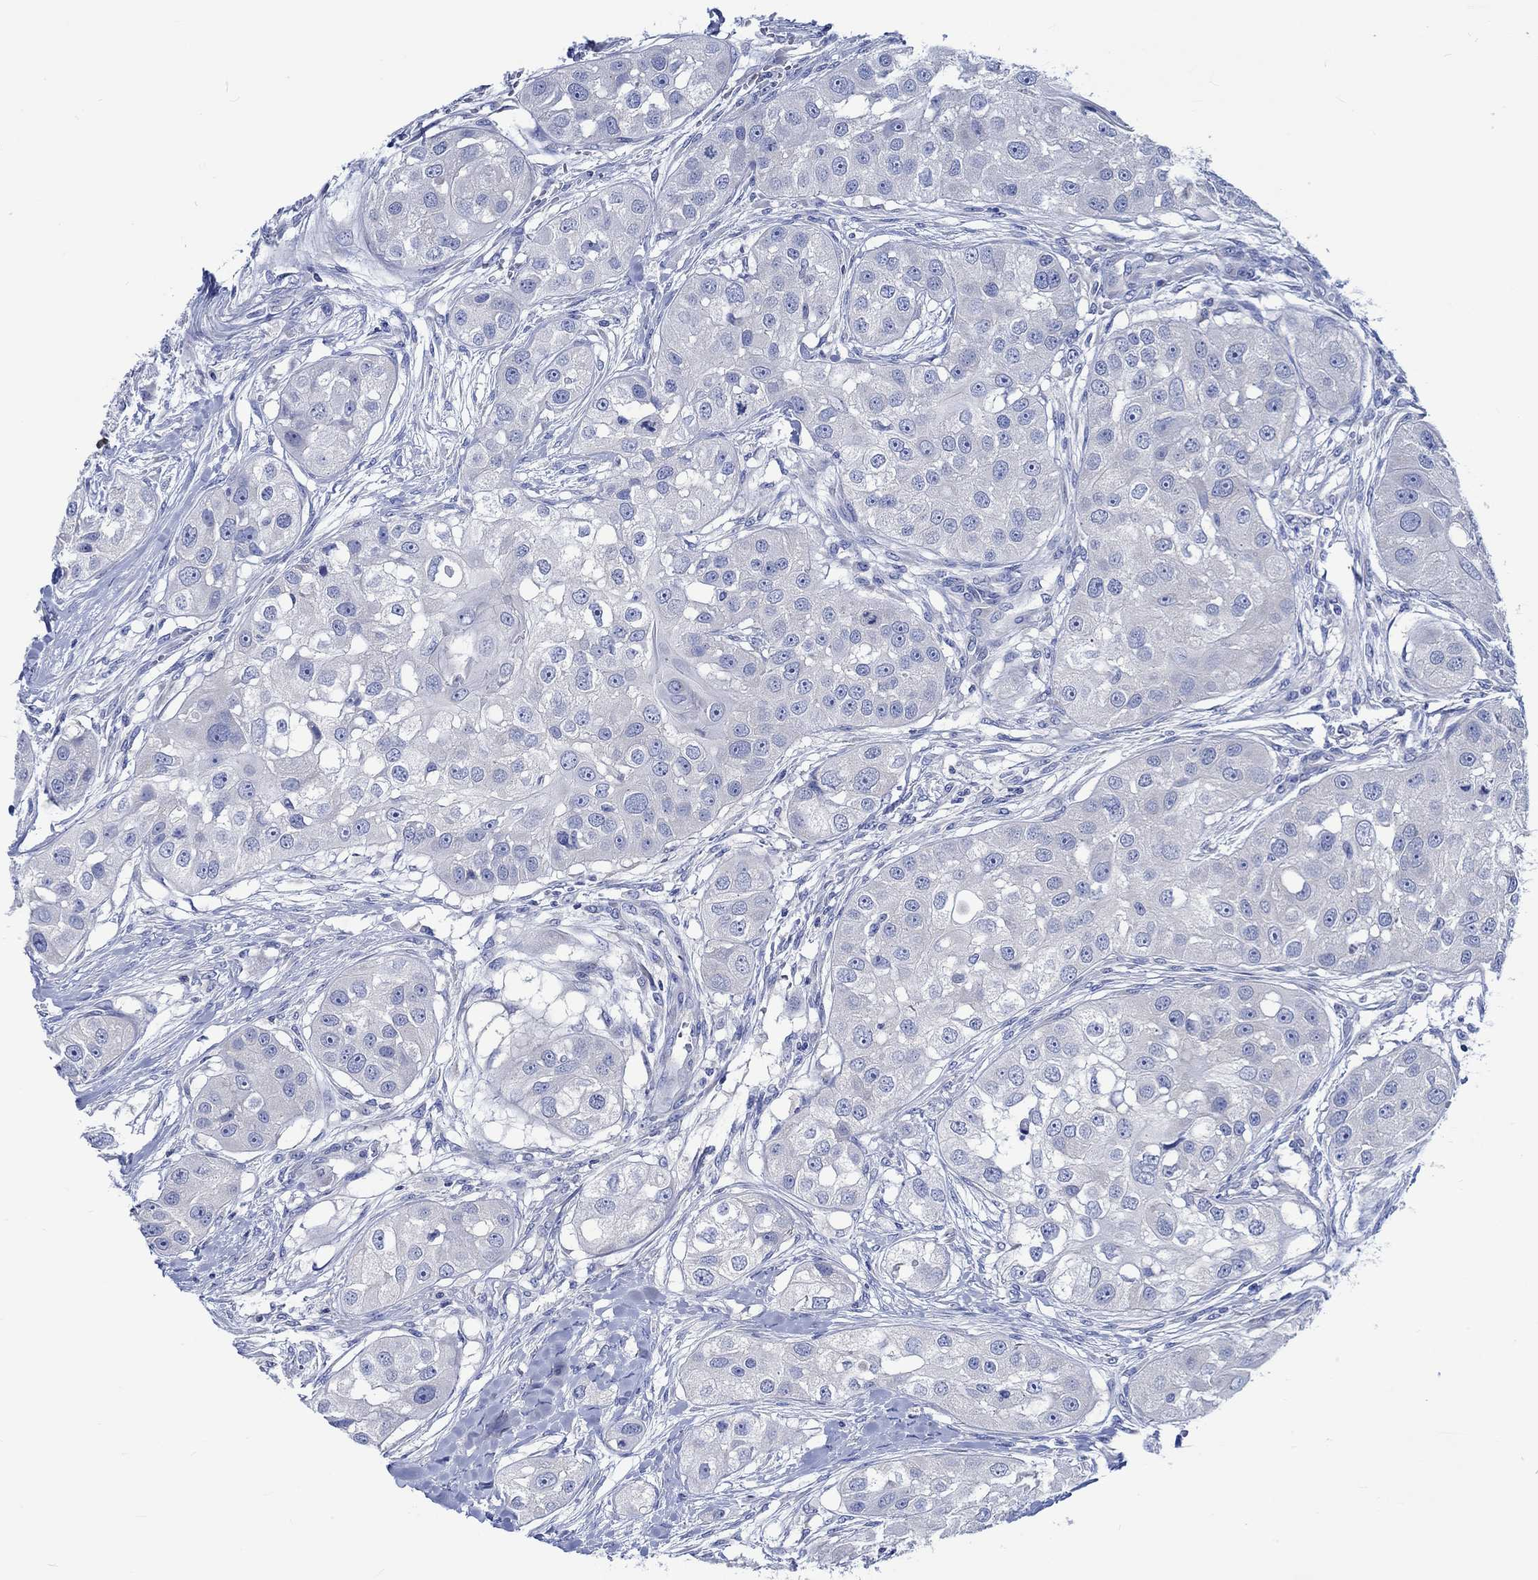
{"staining": {"intensity": "negative", "quantity": "none", "location": "none"}, "tissue": "head and neck cancer", "cell_type": "Tumor cells", "image_type": "cancer", "snomed": [{"axis": "morphology", "description": "Normal tissue, NOS"}, {"axis": "morphology", "description": "Squamous cell carcinoma, NOS"}, {"axis": "topography", "description": "Skeletal muscle"}, {"axis": "topography", "description": "Head-Neck"}], "caption": "The immunohistochemistry image has no significant staining in tumor cells of head and neck cancer tissue.", "gene": "PTPRN2", "patient": {"sex": "male", "age": 51}}